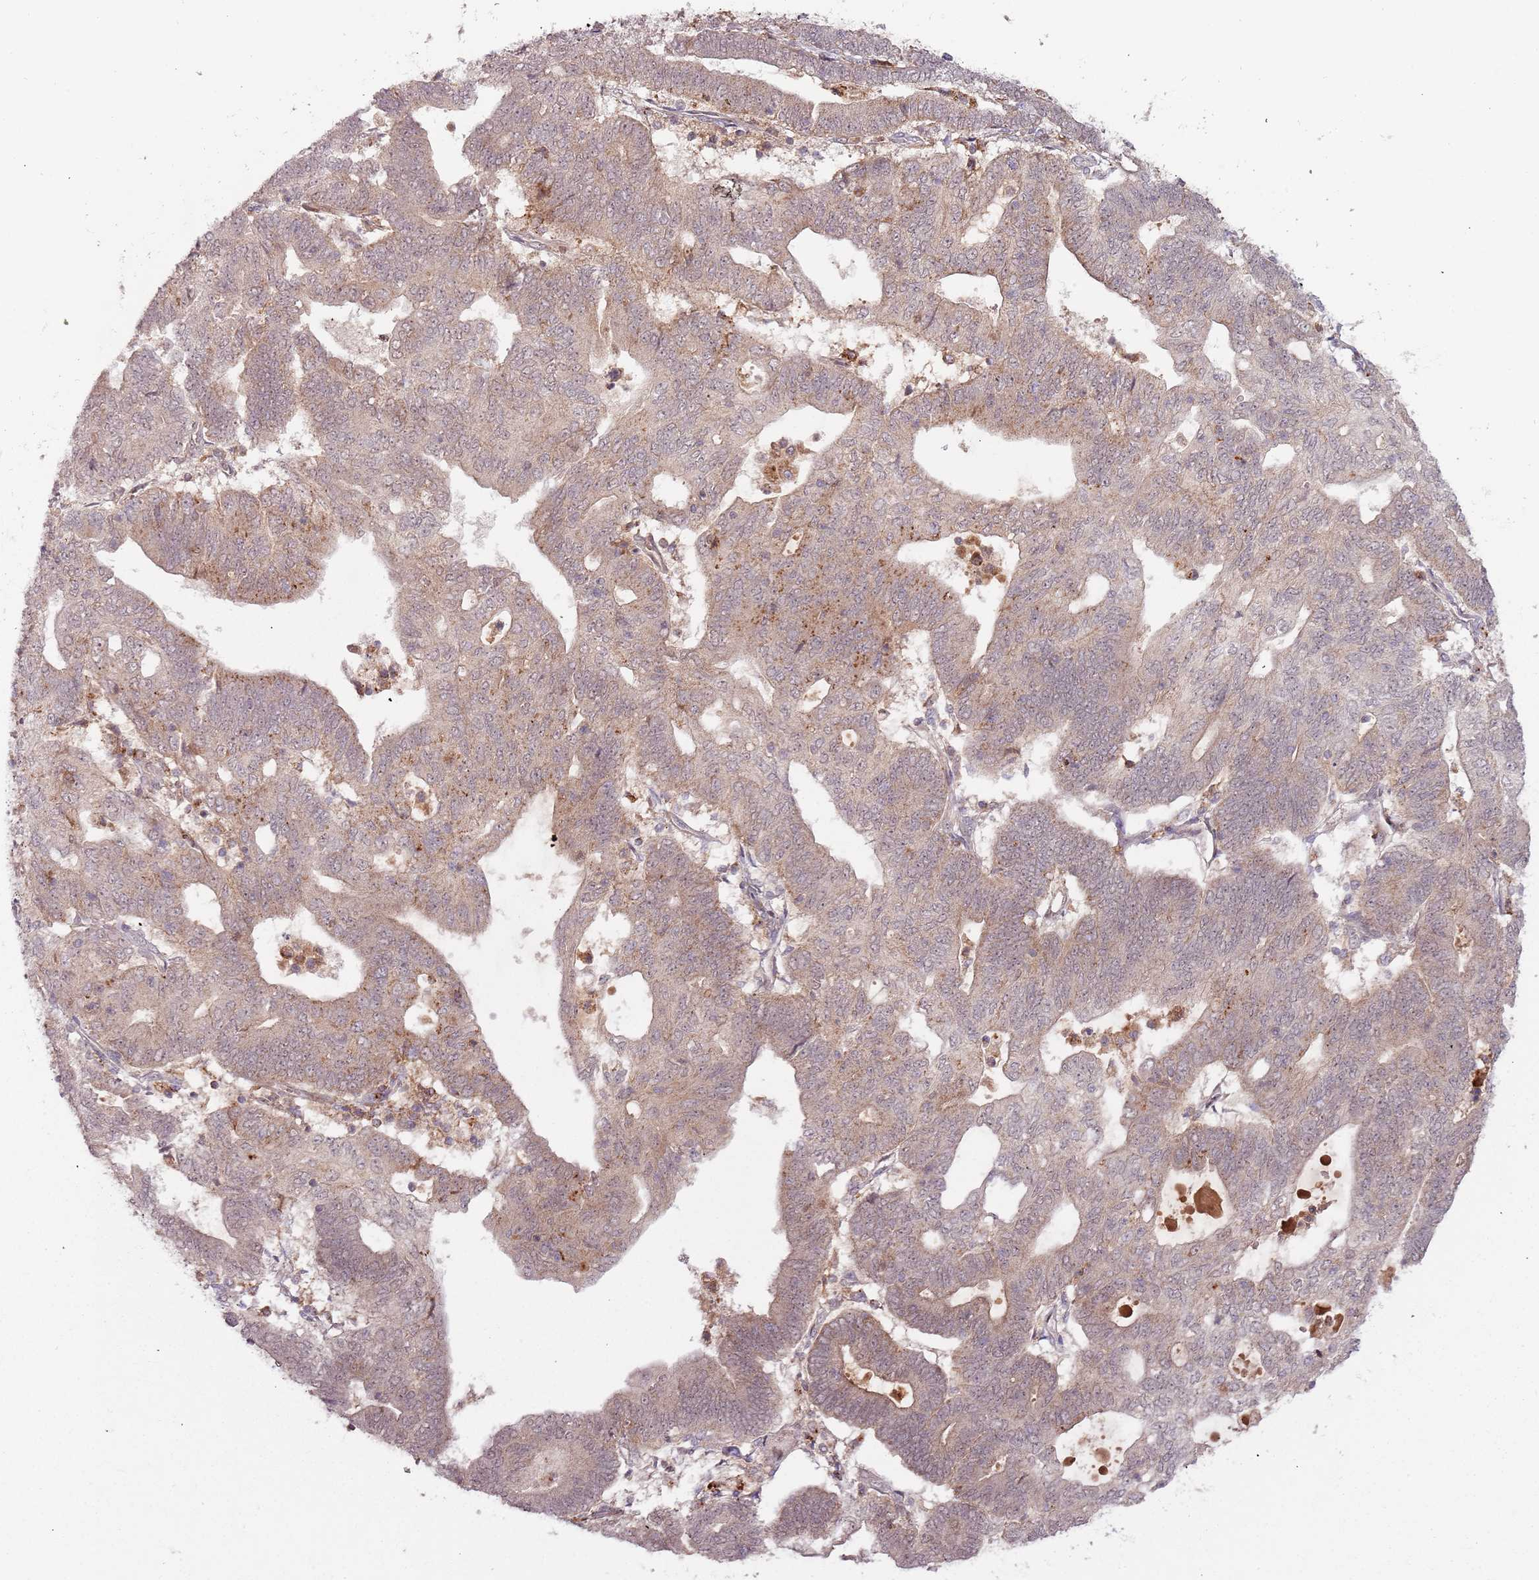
{"staining": {"intensity": "moderate", "quantity": "<25%", "location": "cytoplasmic/membranous"}, "tissue": "endometrial cancer", "cell_type": "Tumor cells", "image_type": "cancer", "snomed": [{"axis": "morphology", "description": "Adenocarcinoma, NOS"}, {"axis": "topography", "description": "Endometrium"}], "caption": "Endometrial cancer (adenocarcinoma) stained with immunohistochemistry displays moderate cytoplasmic/membranous expression in about <25% of tumor cells.", "gene": "ULK3", "patient": {"sex": "female", "age": 70}}